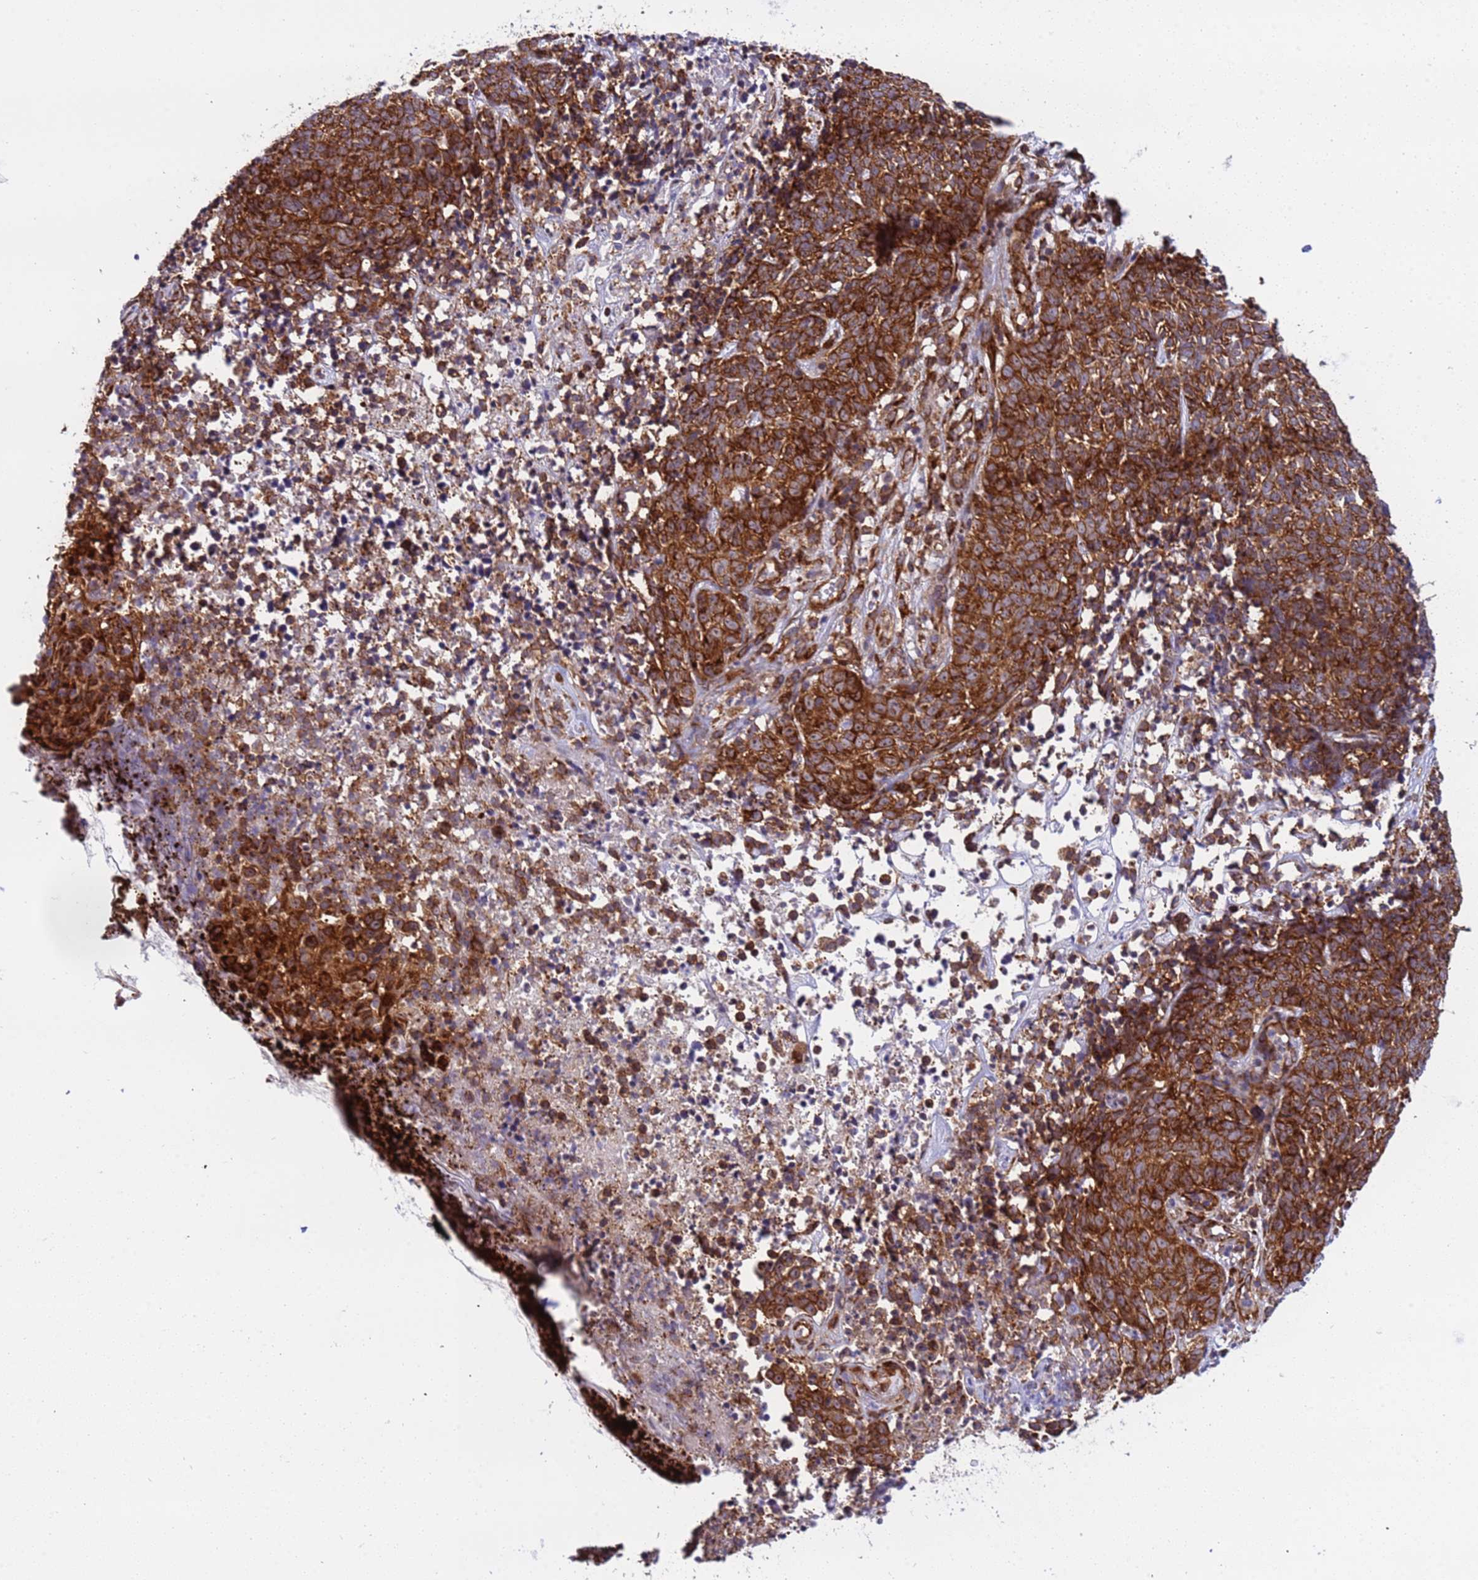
{"staining": {"intensity": "strong", "quantity": ">75%", "location": "cytoplasmic/membranous"}, "tissue": "skin cancer", "cell_type": "Tumor cells", "image_type": "cancer", "snomed": [{"axis": "morphology", "description": "Basal cell carcinoma"}, {"axis": "topography", "description": "Skin"}], "caption": "Human basal cell carcinoma (skin) stained for a protein (brown) reveals strong cytoplasmic/membranous positive staining in about >75% of tumor cells.", "gene": "RPL36", "patient": {"sex": "female", "age": 84}}